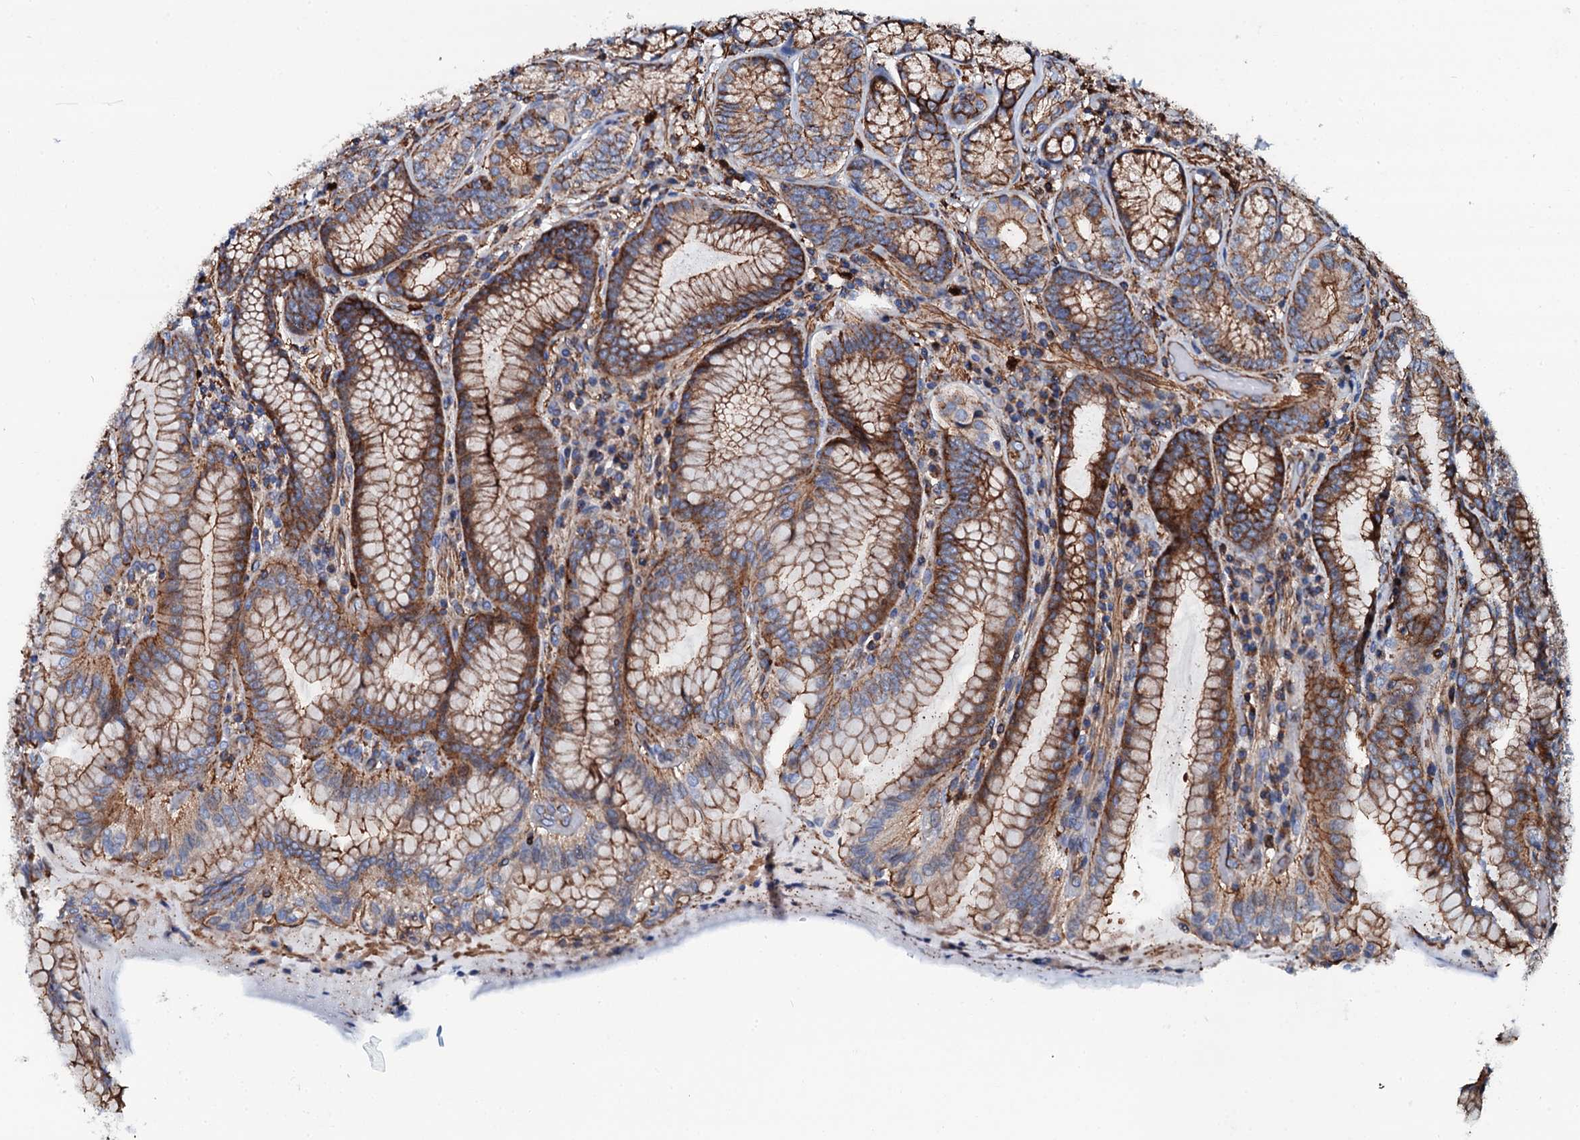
{"staining": {"intensity": "moderate", "quantity": ">75%", "location": "cytoplasmic/membranous"}, "tissue": "stomach", "cell_type": "Glandular cells", "image_type": "normal", "snomed": [{"axis": "morphology", "description": "Normal tissue, NOS"}, {"axis": "topography", "description": "Stomach, upper"}, {"axis": "topography", "description": "Stomach, lower"}], "caption": "This is an image of immunohistochemistry (IHC) staining of benign stomach, which shows moderate expression in the cytoplasmic/membranous of glandular cells.", "gene": "INTS10", "patient": {"sex": "female", "age": 76}}